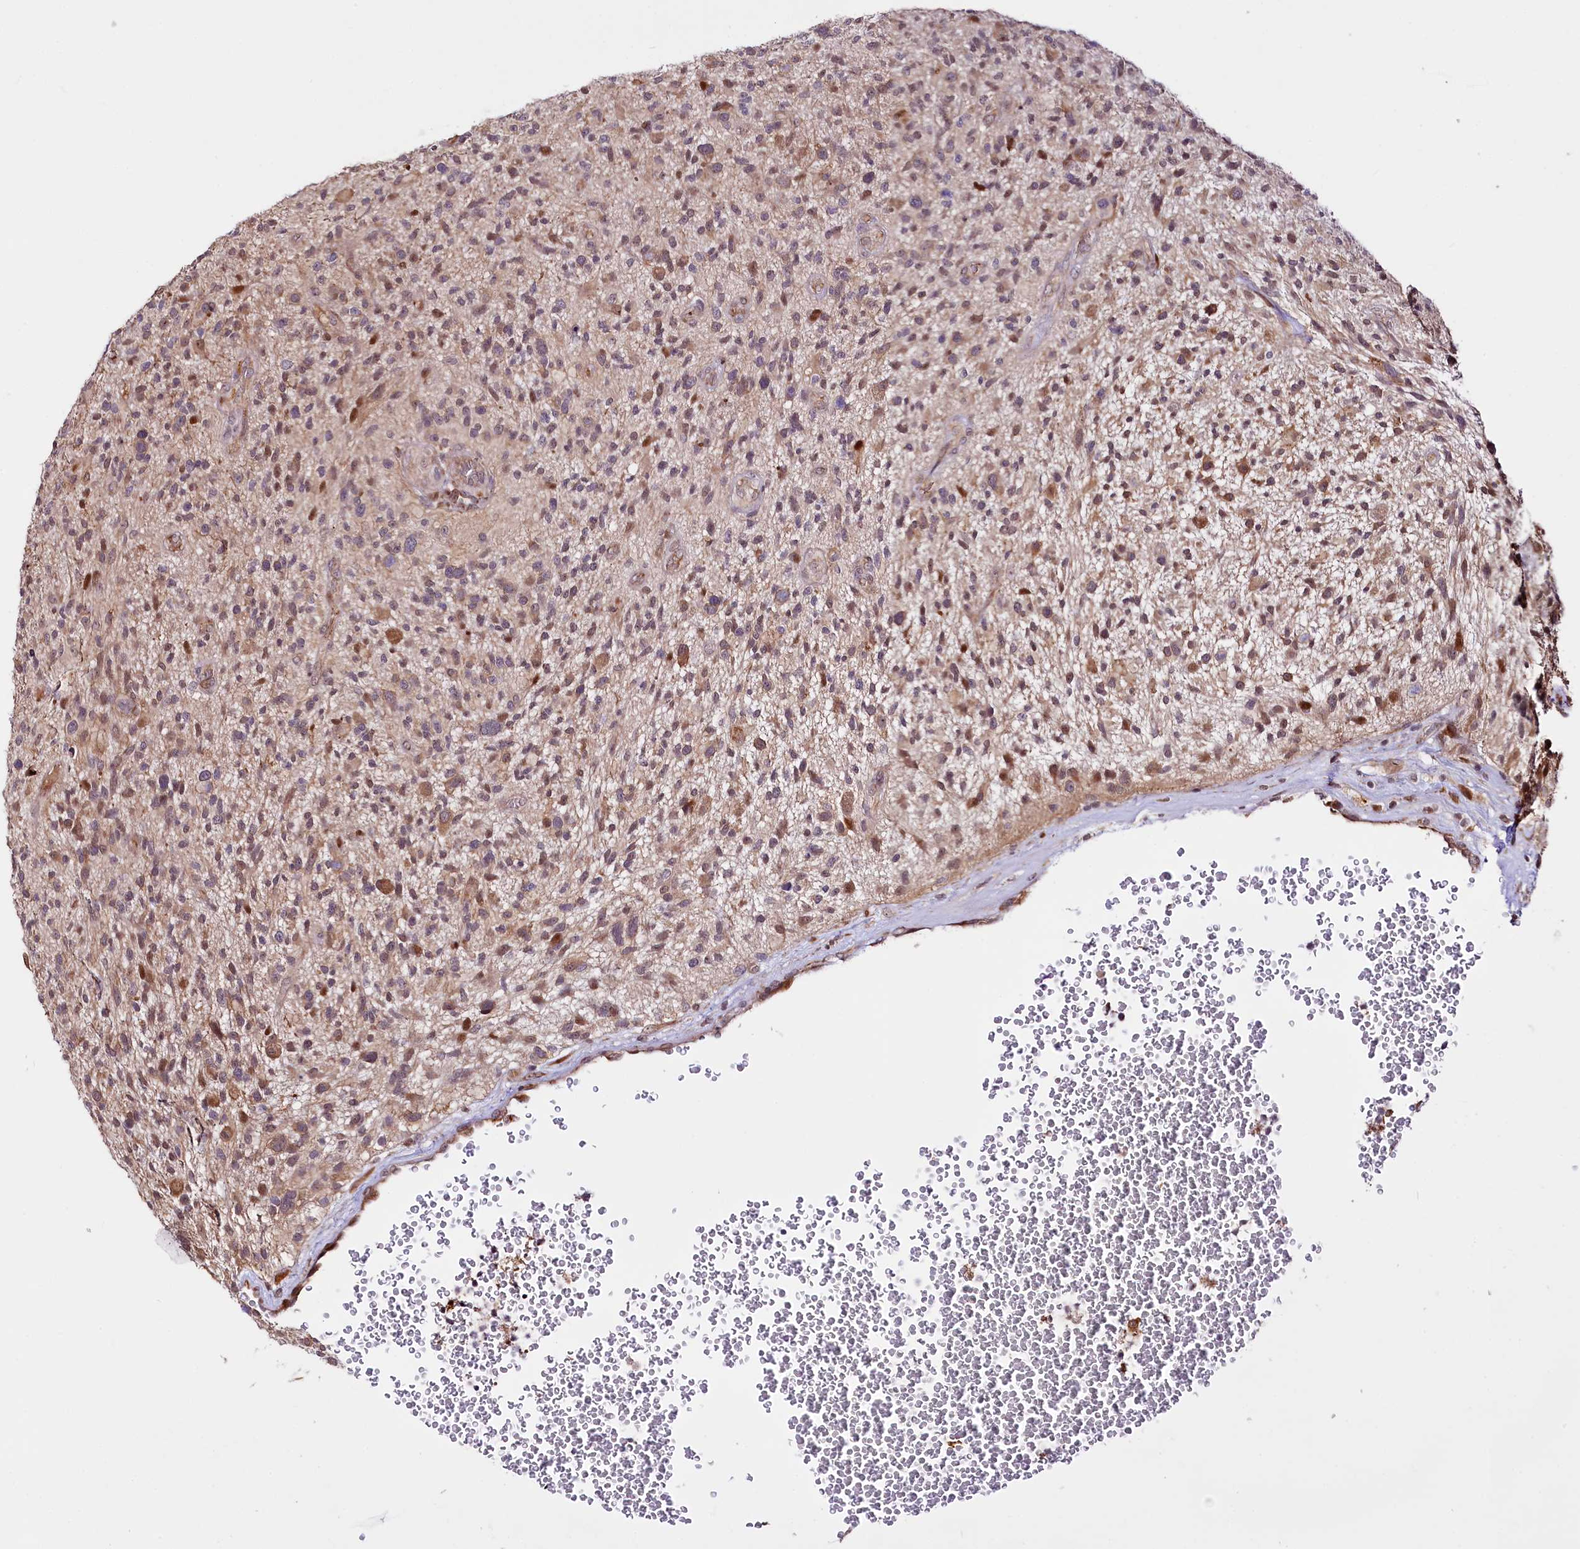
{"staining": {"intensity": "weak", "quantity": "25%-75%", "location": "cytoplasmic/membranous,nuclear"}, "tissue": "glioma", "cell_type": "Tumor cells", "image_type": "cancer", "snomed": [{"axis": "morphology", "description": "Glioma, malignant, High grade"}, {"axis": "topography", "description": "Brain"}], "caption": "Glioma was stained to show a protein in brown. There is low levels of weak cytoplasmic/membranous and nuclear positivity in approximately 25%-75% of tumor cells.", "gene": "CUTC", "patient": {"sex": "male", "age": 47}}